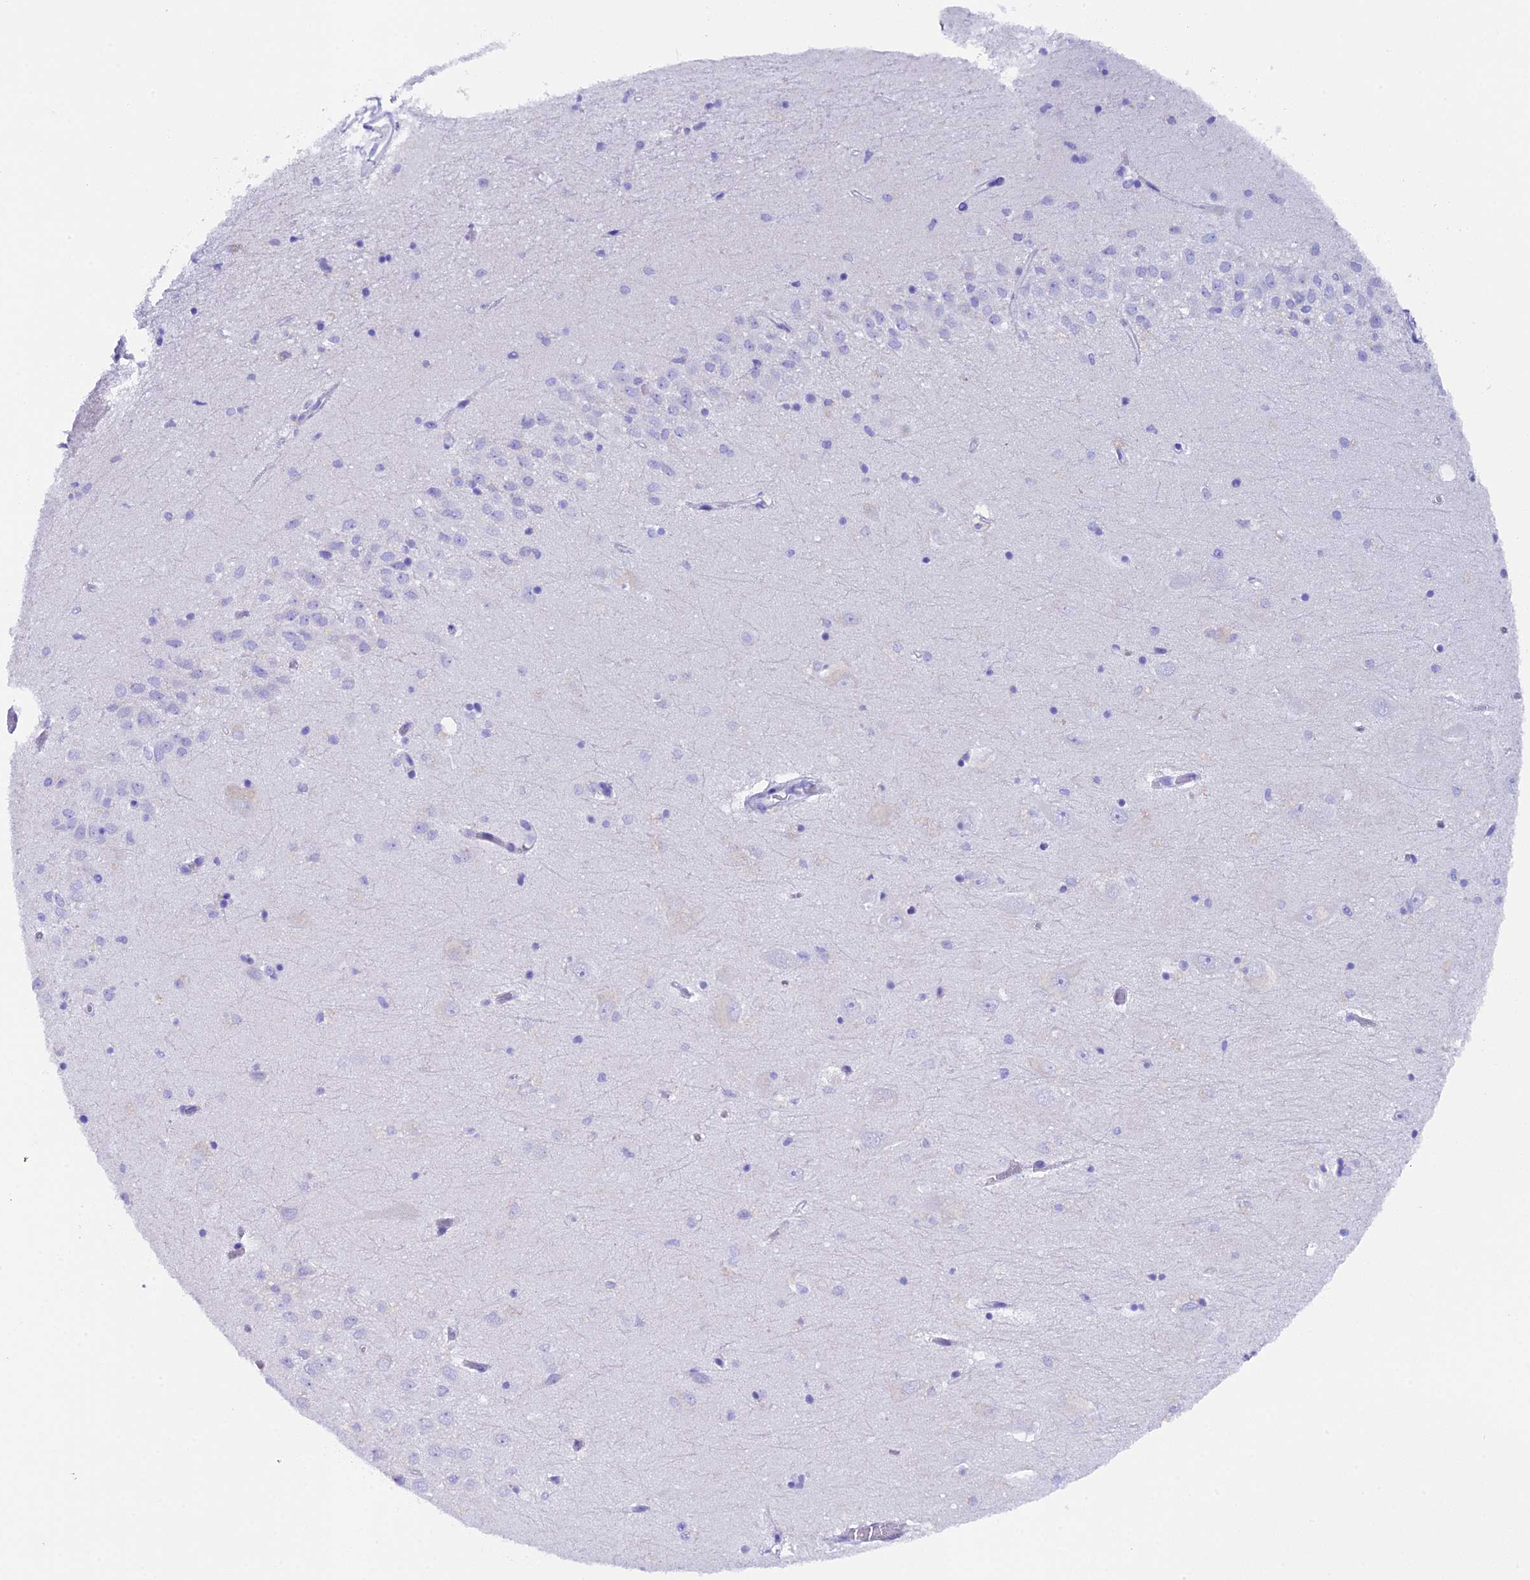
{"staining": {"intensity": "negative", "quantity": "none", "location": "none"}, "tissue": "hippocampus", "cell_type": "Glial cells", "image_type": "normal", "snomed": [{"axis": "morphology", "description": "Normal tissue, NOS"}, {"axis": "topography", "description": "Hippocampus"}], "caption": "There is no significant staining in glial cells of hippocampus. Nuclei are stained in blue.", "gene": "FKBP11", "patient": {"sex": "female", "age": 64}}